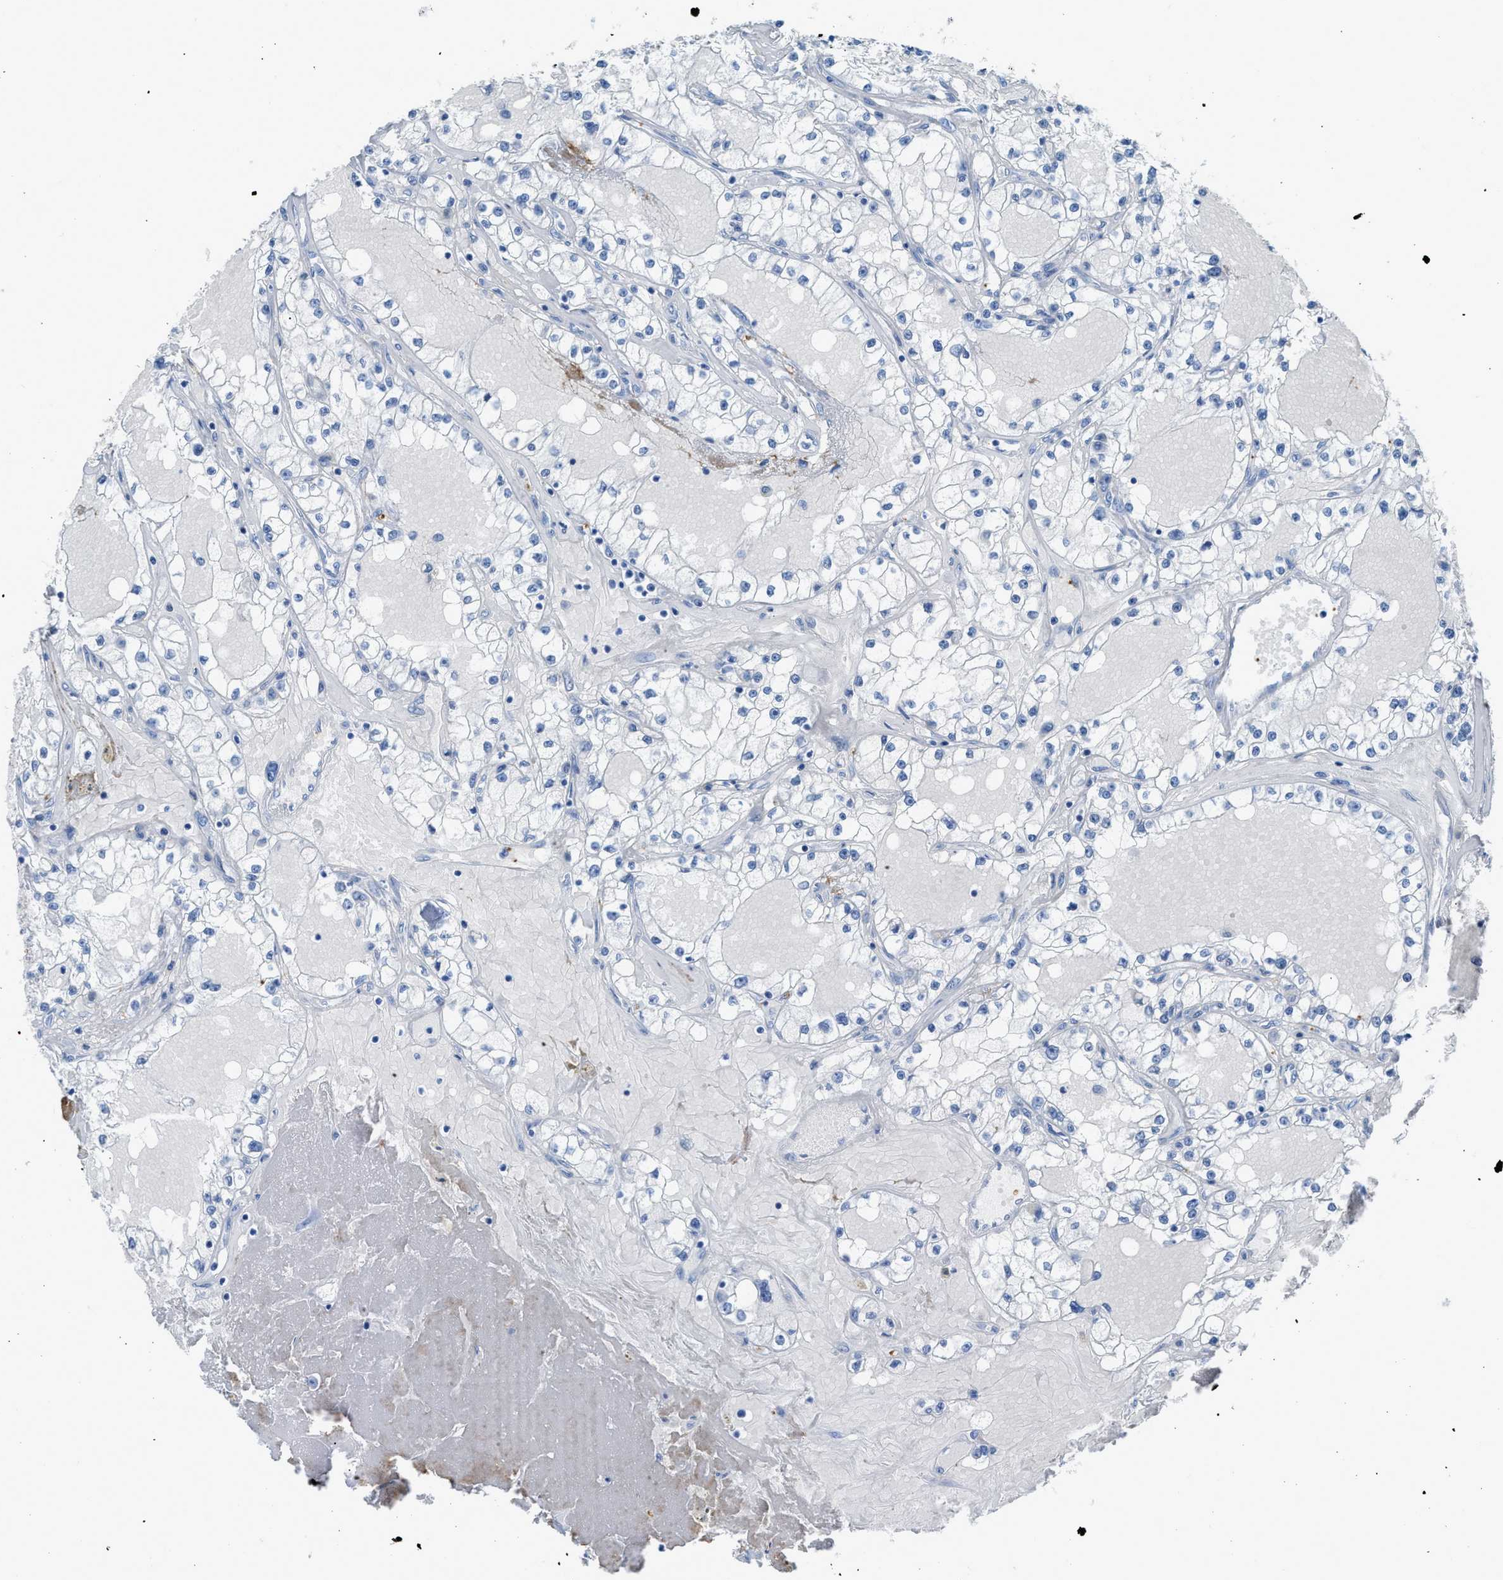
{"staining": {"intensity": "negative", "quantity": "none", "location": "none"}, "tissue": "renal cancer", "cell_type": "Tumor cells", "image_type": "cancer", "snomed": [{"axis": "morphology", "description": "Adenocarcinoma, NOS"}, {"axis": "topography", "description": "Kidney"}], "caption": "Protein analysis of adenocarcinoma (renal) shows no significant staining in tumor cells. (IHC, brightfield microscopy, high magnification).", "gene": "FAIM2", "patient": {"sex": "male", "age": 56}}